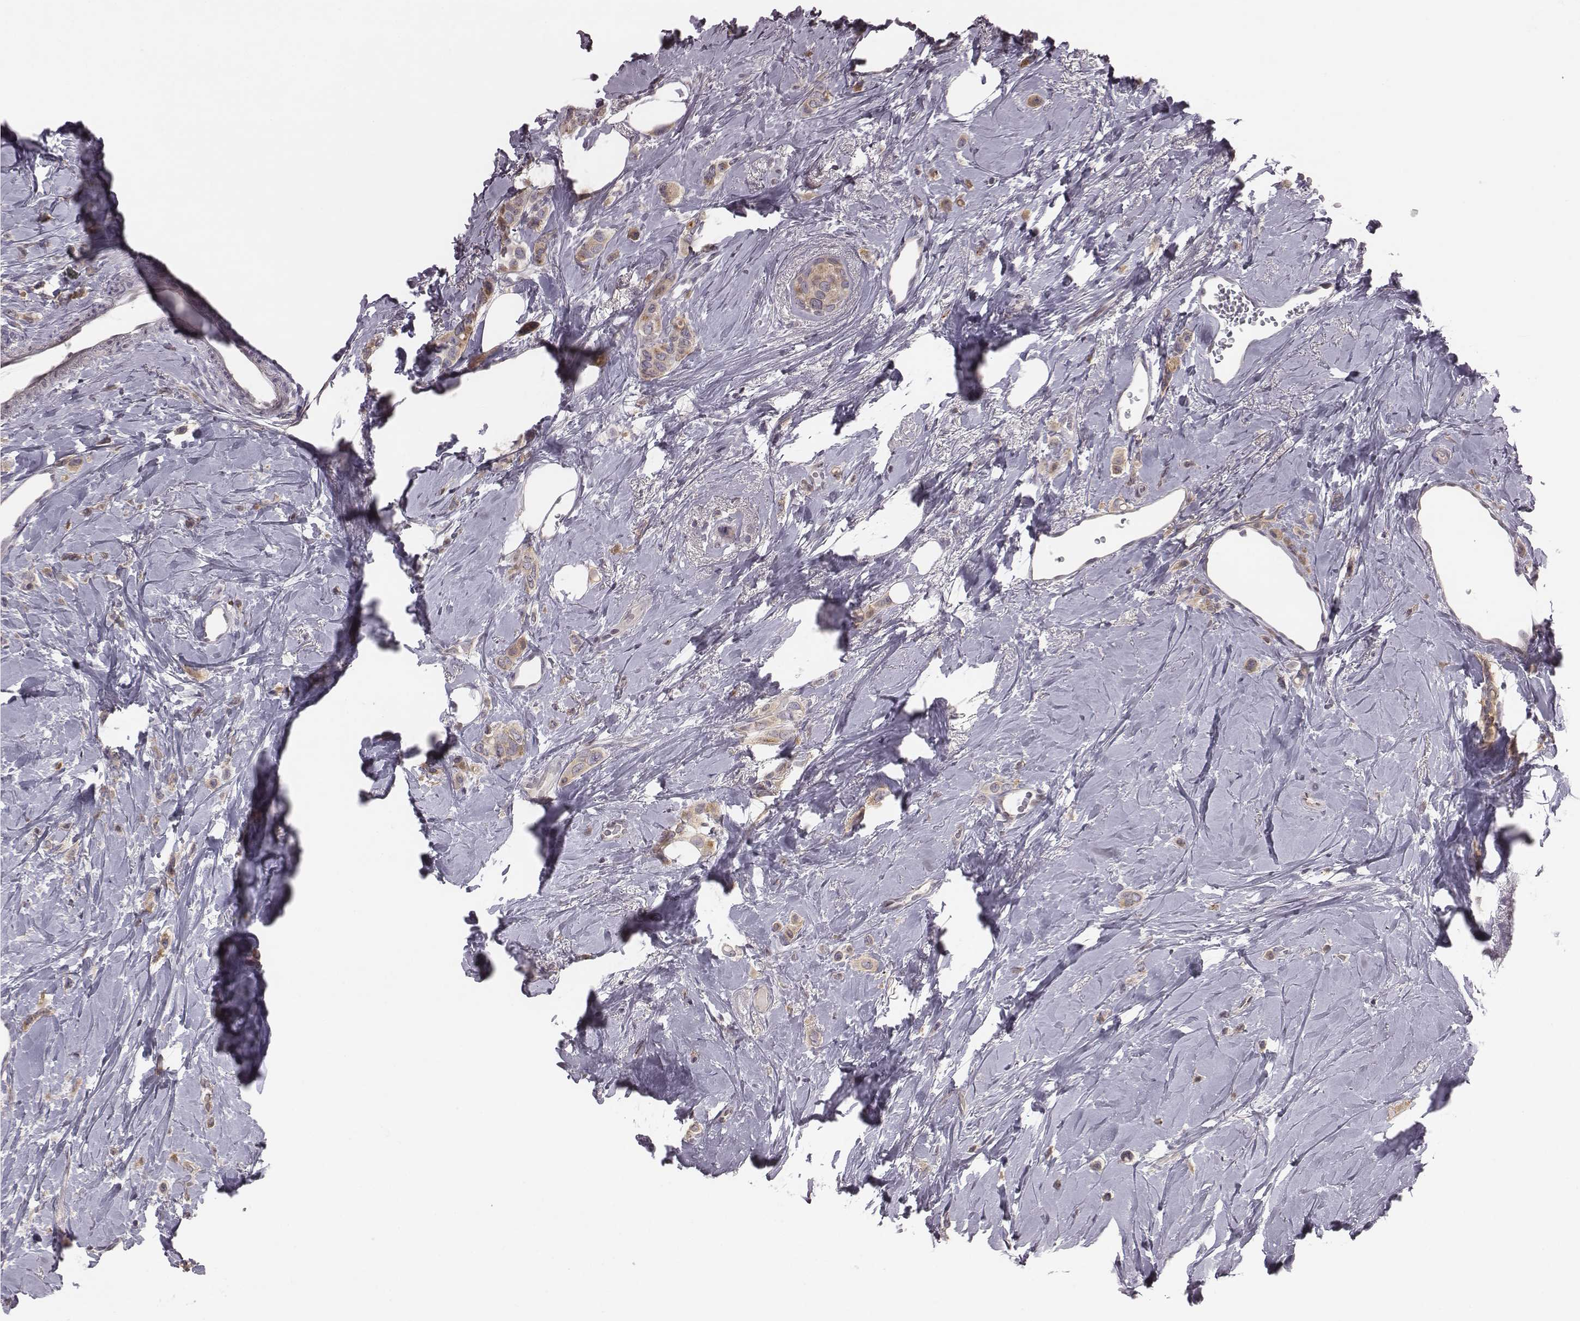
{"staining": {"intensity": "weak", "quantity": ">75%", "location": "cytoplasmic/membranous"}, "tissue": "breast cancer", "cell_type": "Tumor cells", "image_type": "cancer", "snomed": [{"axis": "morphology", "description": "Lobular carcinoma"}, {"axis": "topography", "description": "Breast"}], "caption": "Tumor cells display weak cytoplasmic/membranous expression in about >75% of cells in lobular carcinoma (breast).", "gene": "BICDL1", "patient": {"sex": "female", "age": 66}}